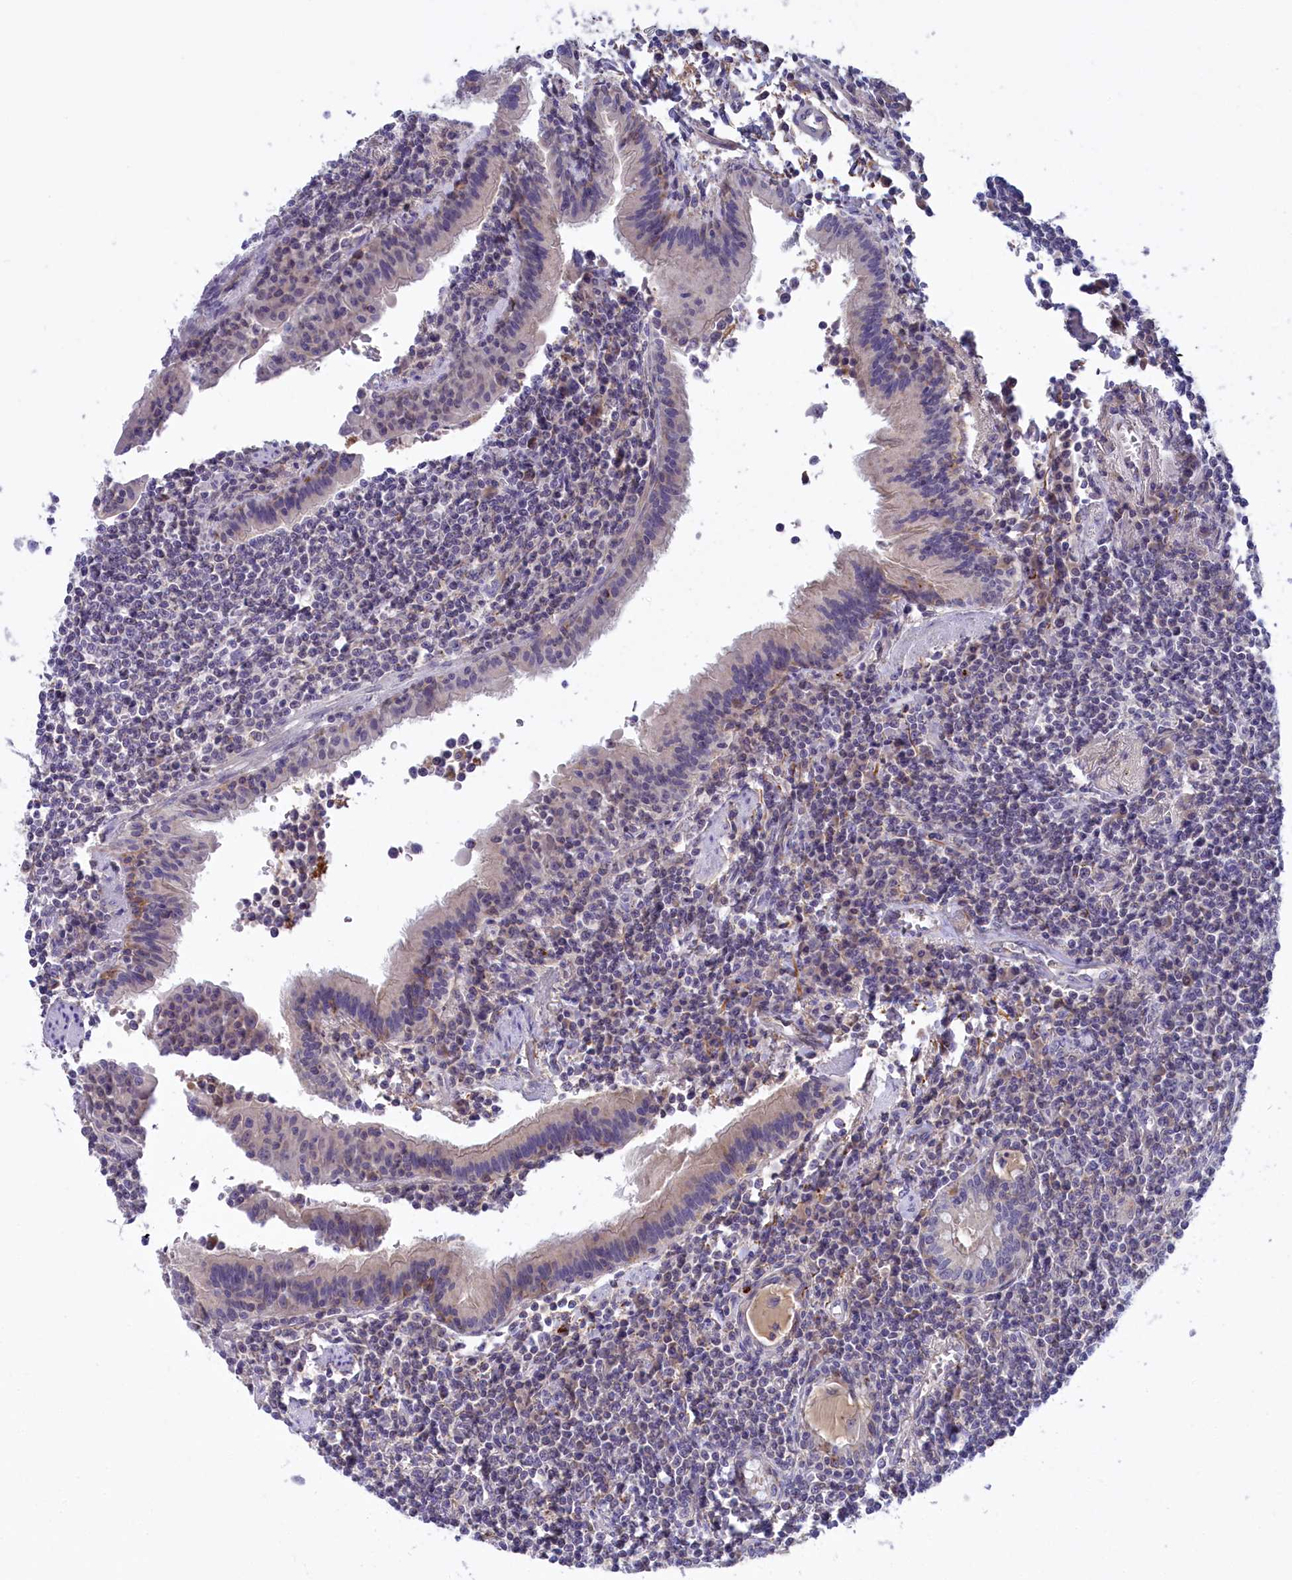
{"staining": {"intensity": "negative", "quantity": "none", "location": "none"}, "tissue": "lymphoma", "cell_type": "Tumor cells", "image_type": "cancer", "snomed": [{"axis": "morphology", "description": "Malignant lymphoma, non-Hodgkin's type, Low grade"}, {"axis": "topography", "description": "Lung"}], "caption": "A micrograph of malignant lymphoma, non-Hodgkin's type (low-grade) stained for a protein exhibits no brown staining in tumor cells.", "gene": "STYX", "patient": {"sex": "female", "age": 71}}